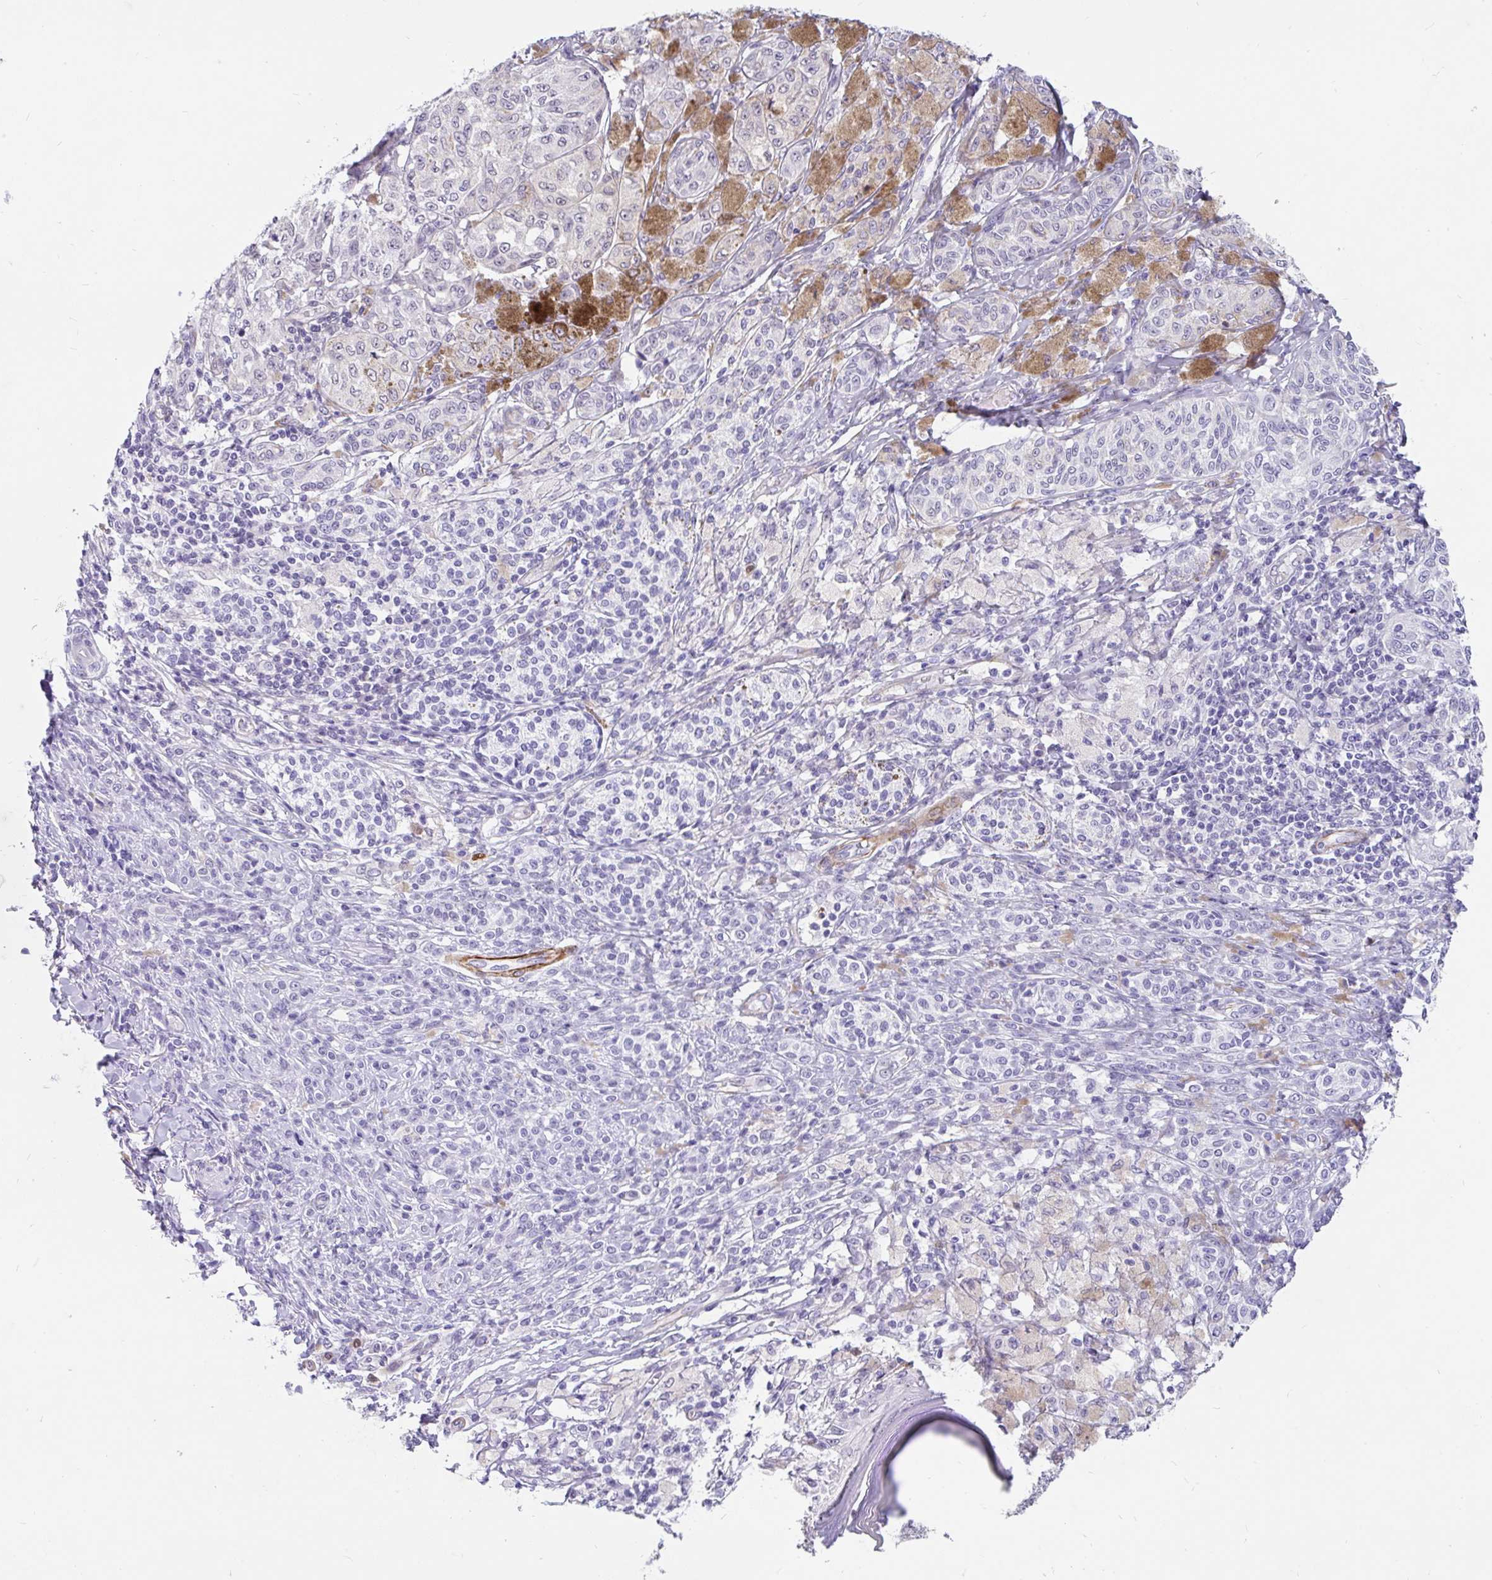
{"staining": {"intensity": "negative", "quantity": "none", "location": "none"}, "tissue": "melanoma", "cell_type": "Tumor cells", "image_type": "cancer", "snomed": [{"axis": "morphology", "description": "Malignant melanoma, NOS"}, {"axis": "topography", "description": "Skin"}], "caption": "This photomicrograph is of malignant melanoma stained with immunohistochemistry (IHC) to label a protein in brown with the nuclei are counter-stained blue. There is no staining in tumor cells.", "gene": "EML5", "patient": {"sex": "male", "age": 42}}